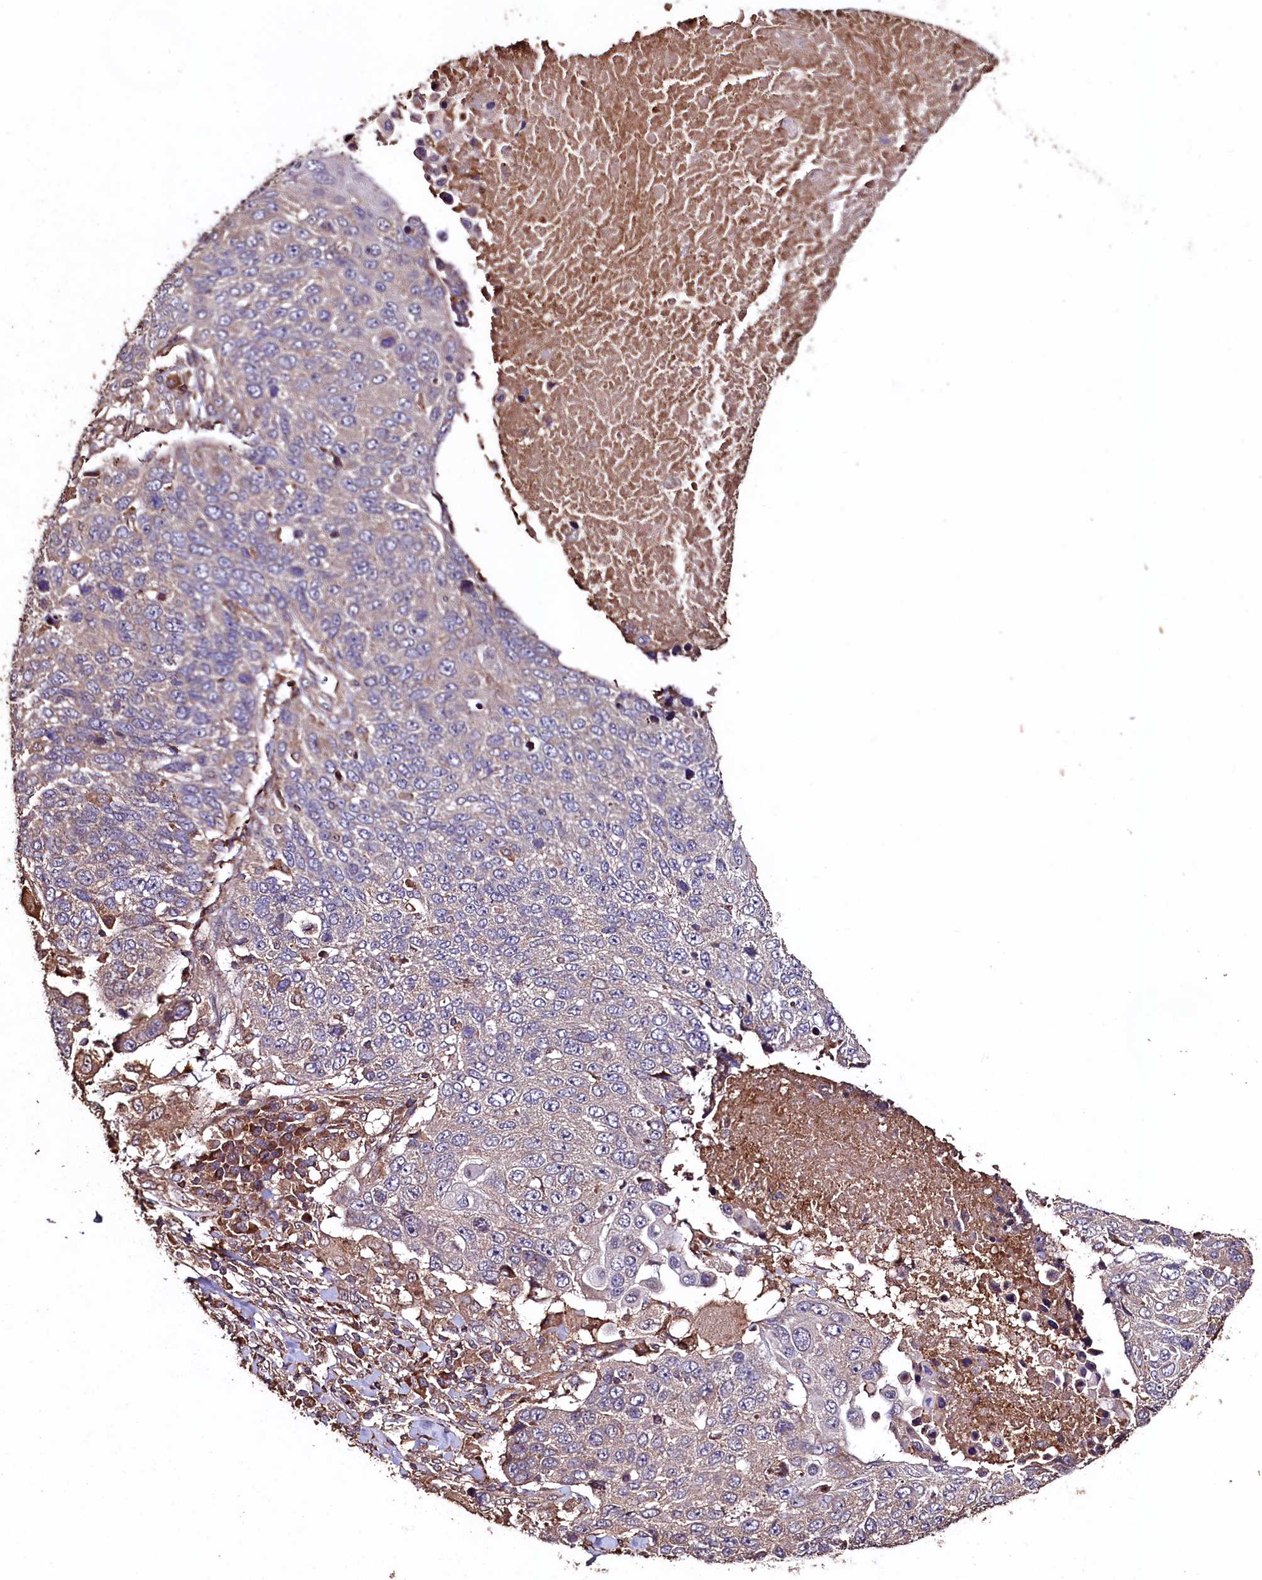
{"staining": {"intensity": "negative", "quantity": "none", "location": "none"}, "tissue": "lung cancer", "cell_type": "Tumor cells", "image_type": "cancer", "snomed": [{"axis": "morphology", "description": "Normal tissue, NOS"}, {"axis": "morphology", "description": "Squamous cell carcinoma, NOS"}, {"axis": "topography", "description": "Lymph node"}, {"axis": "topography", "description": "Lung"}], "caption": "This is an IHC photomicrograph of human squamous cell carcinoma (lung). There is no expression in tumor cells.", "gene": "TMEM98", "patient": {"sex": "male", "age": 66}}